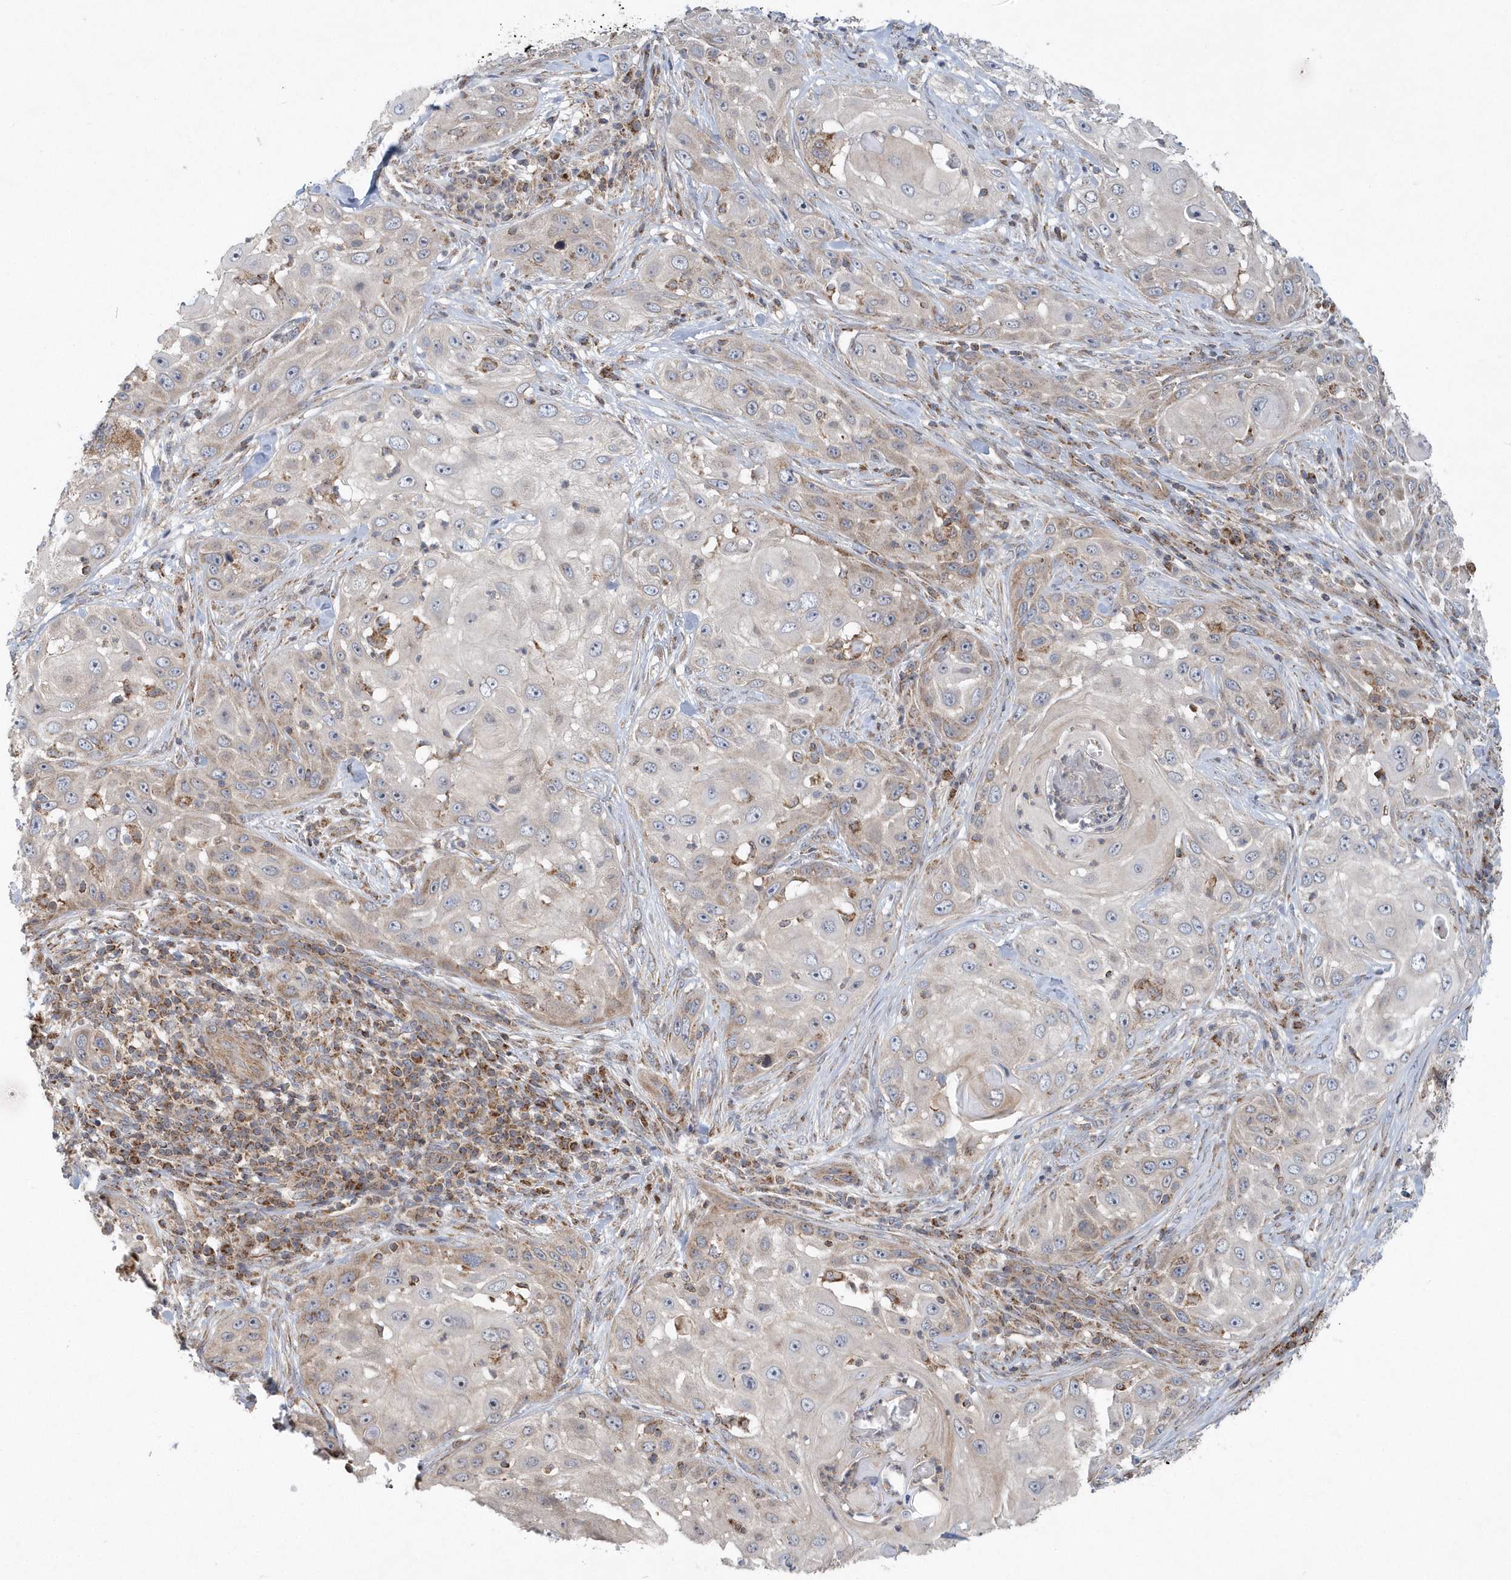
{"staining": {"intensity": "weak", "quantity": "25%-75%", "location": "cytoplasmic/membranous"}, "tissue": "skin cancer", "cell_type": "Tumor cells", "image_type": "cancer", "snomed": [{"axis": "morphology", "description": "Squamous cell carcinoma, NOS"}, {"axis": "topography", "description": "Skin"}], "caption": "Protein staining displays weak cytoplasmic/membranous expression in about 25%-75% of tumor cells in skin squamous cell carcinoma.", "gene": "PPP1R7", "patient": {"sex": "female", "age": 44}}